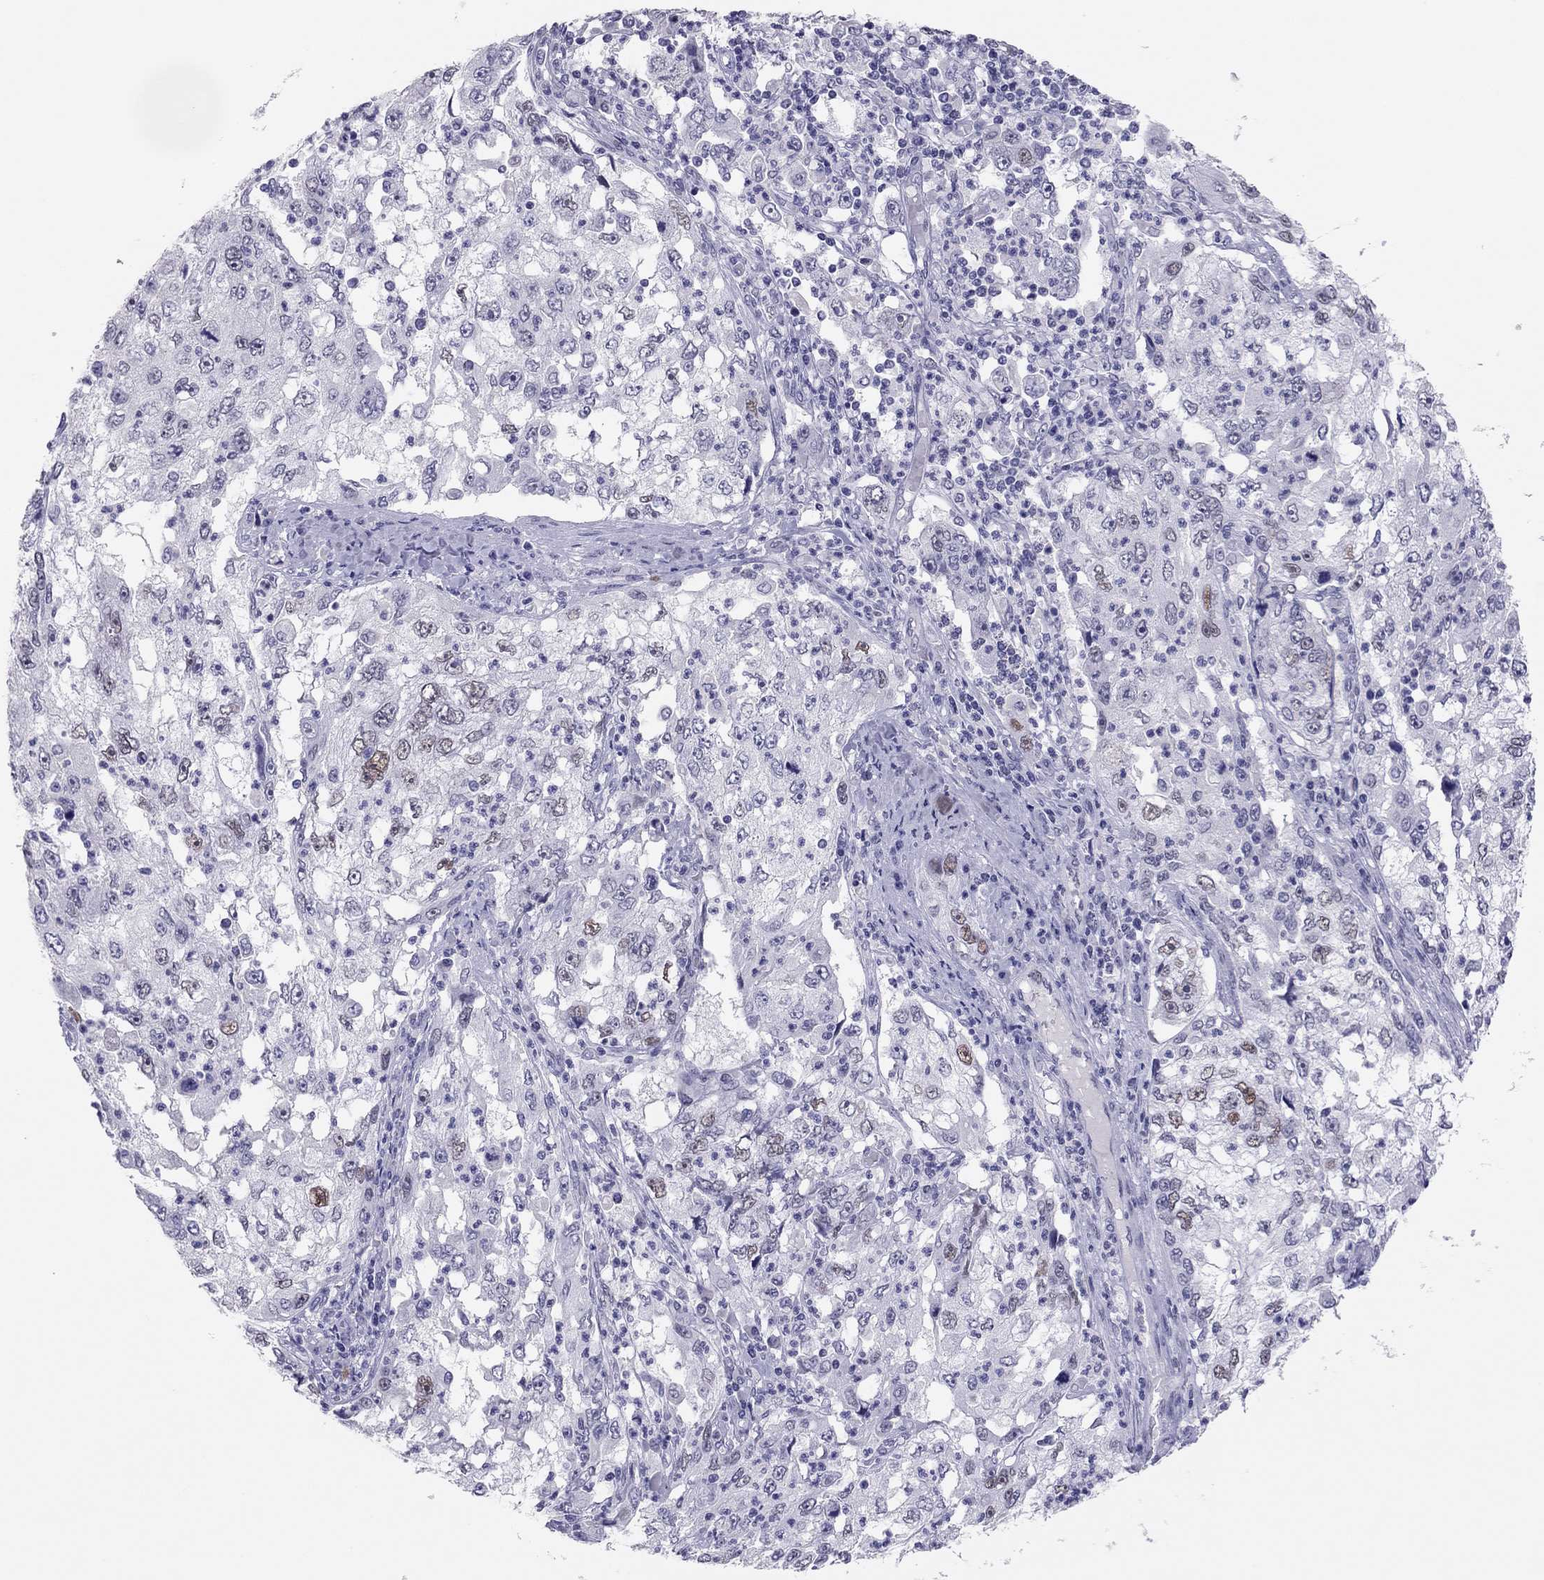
{"staining": {"intensity": "weak", "quantity": "<25%", "location": "nuclear"}, "tissue": "cervical cancer", "cell_type": "Tumor cells", "image_type": "cancer", "snomed": [{"axis": "morphology", "description": "Squamous cell carcinoma, NOS"}, {"axis": "topography", "description": "Cervix"}], "caption": "This is an immunohistochemistry (IHC) image of cervical cancer. There is no expression in tumor cells.", "gene": "PHOX2A", "patient": {"sex": "female", "age": 36}}